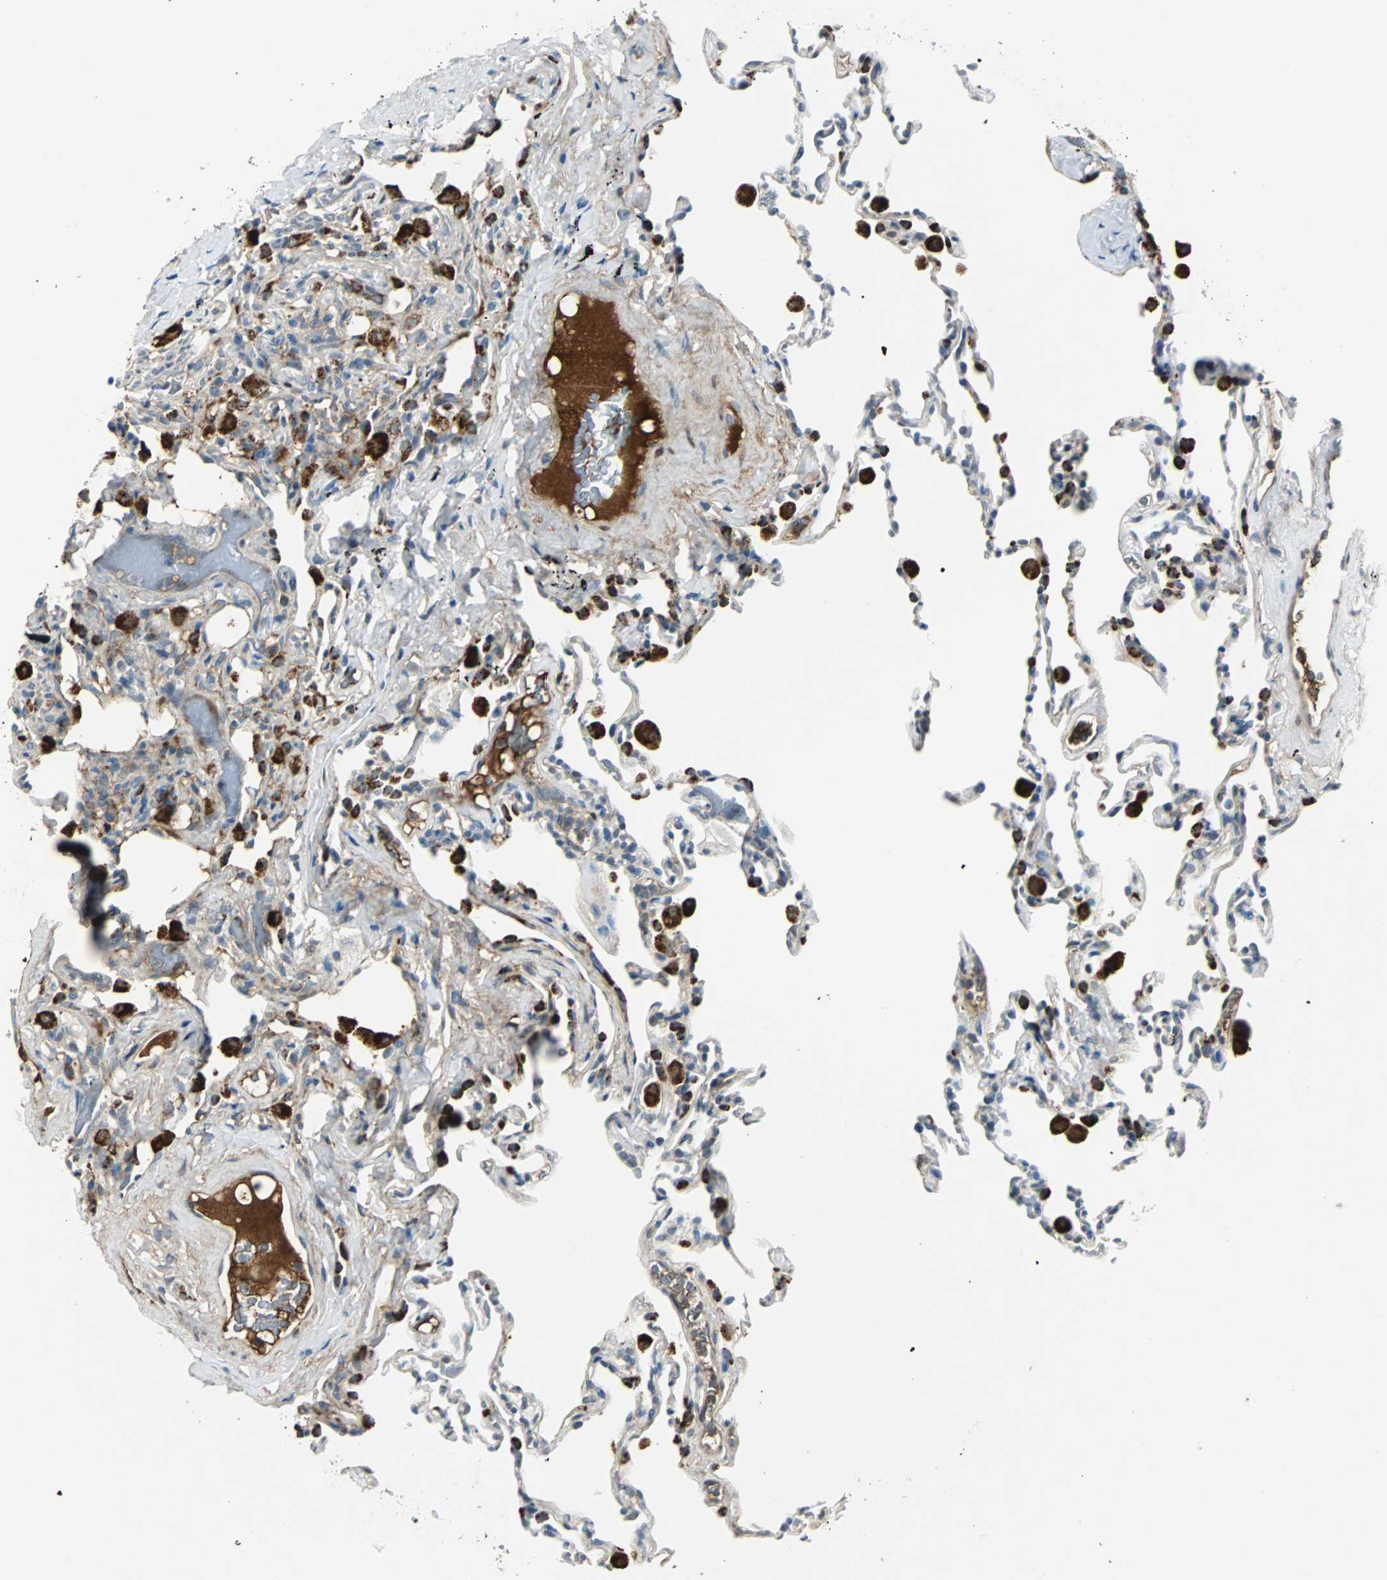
{"staining": {"intensity": "moderate", "quantity": "<25%", "location": "nuclear"}, "tissue": "lung", "cell_type": "Alveolar cells", "image_type": "normal", "snomed": [{"axis": "morphology", "description": "Normal tissue, NOS"}, {"axis": "morphology", "description": "Soft tissue tumor metastatic"}, {"axis": "topography", "description": "Lung"}], "caption": "Protein positivity by IHC shows moderate nuclear positivity in approximately <25% of alveolar cells in normal lung.", "gene": "FHL2", "patient": {"sex": "male", "age": 59}}